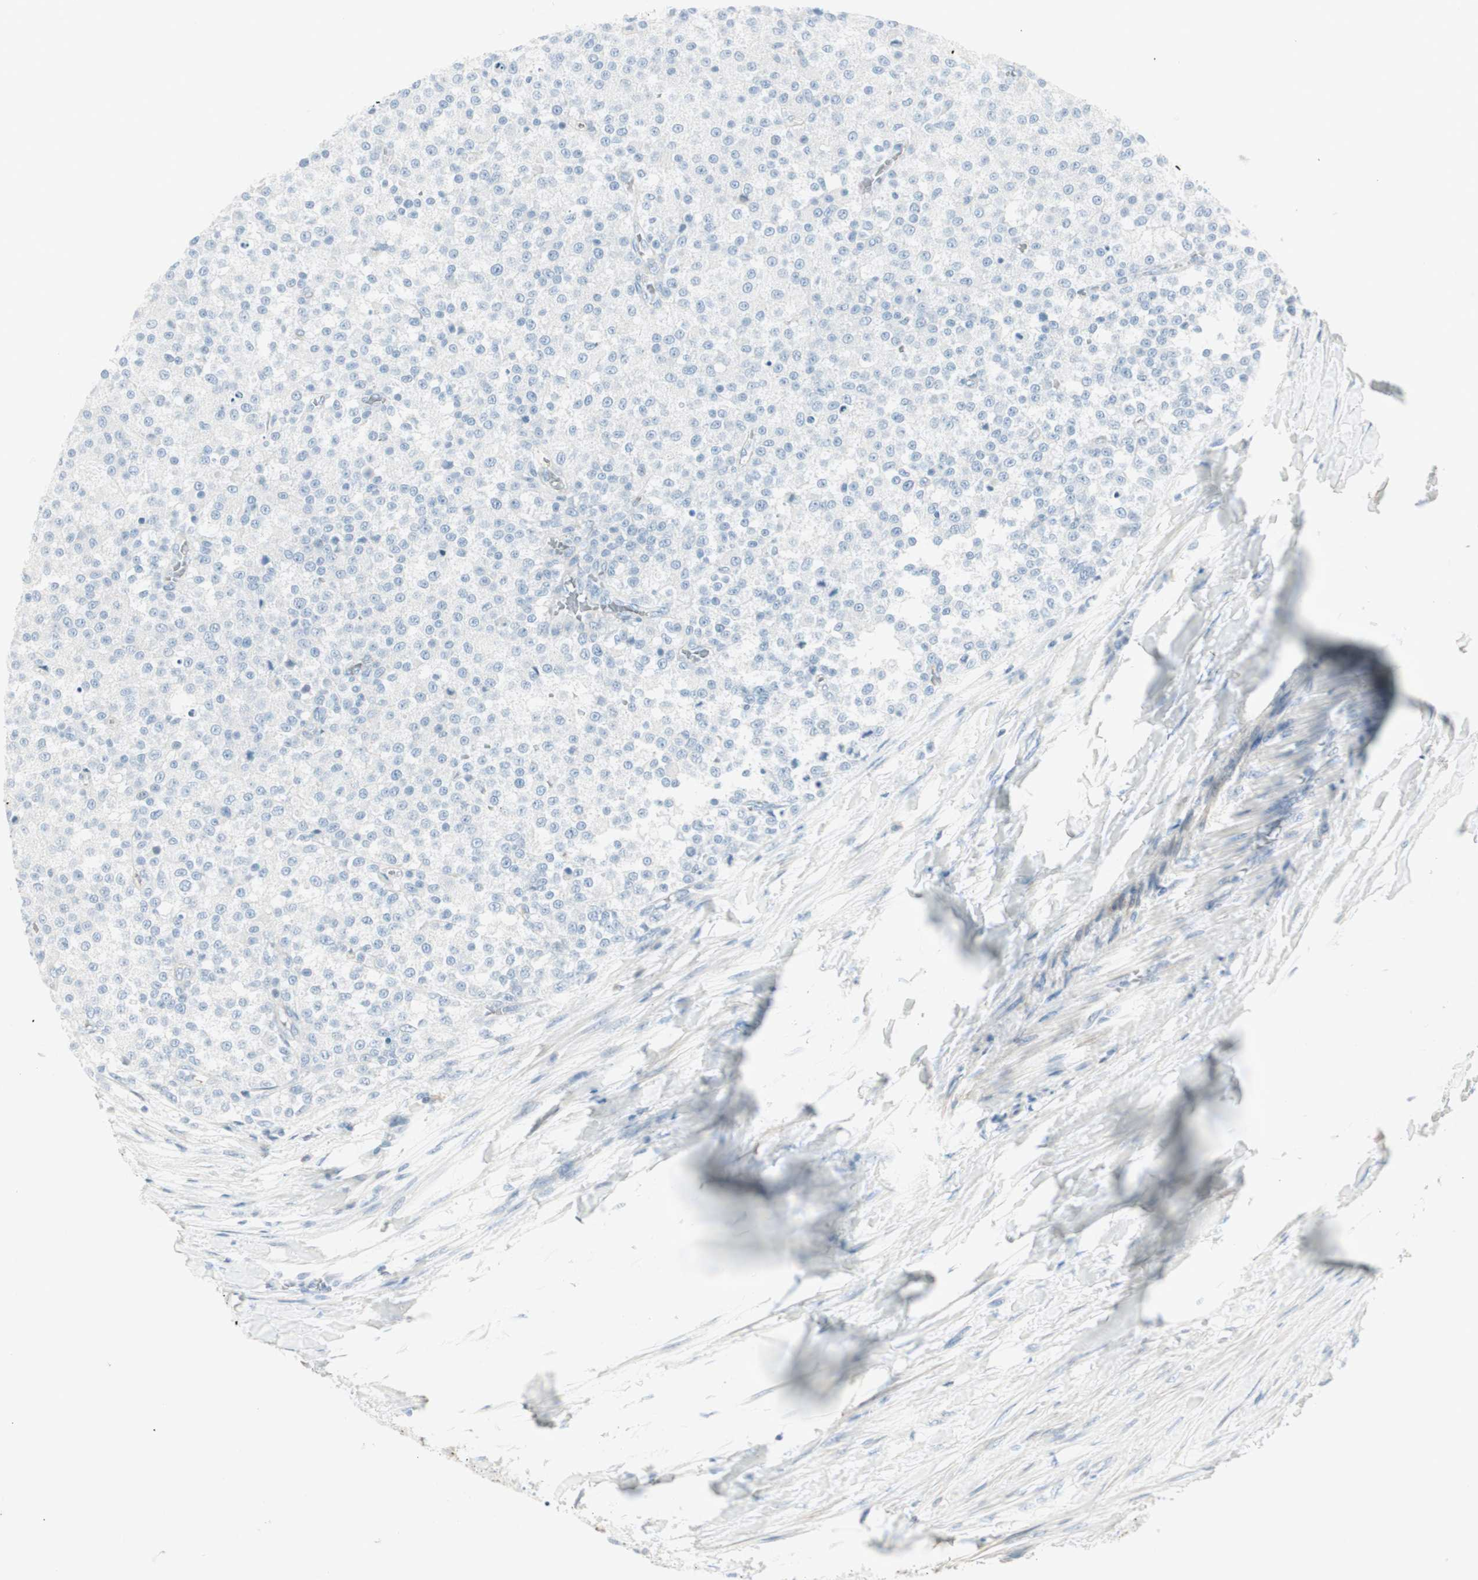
{"staining": {"intensity": "negative", "quantity": "none", "location": "none"}, "tissue": "testis cancer", "cell_type": "Tumor cells", "image_type": "cancer", "snomed": [{"axis": "morphology", "description": "Seminoma, NOS"}, {"axis": "topography", "description": "Testis"}], "caption": "A histopathology image of human testis seminoma is negative for staining in tumor cells. (Stains: DAB (3,3'-diaminobenzidine) immunohistochemistry (IHC) with hematoxylin counter stain, Microscopy: brightfield microscopy at high magnification).", "gene": "CDHR5", "patient": {"sex": "male", "age": 59}}